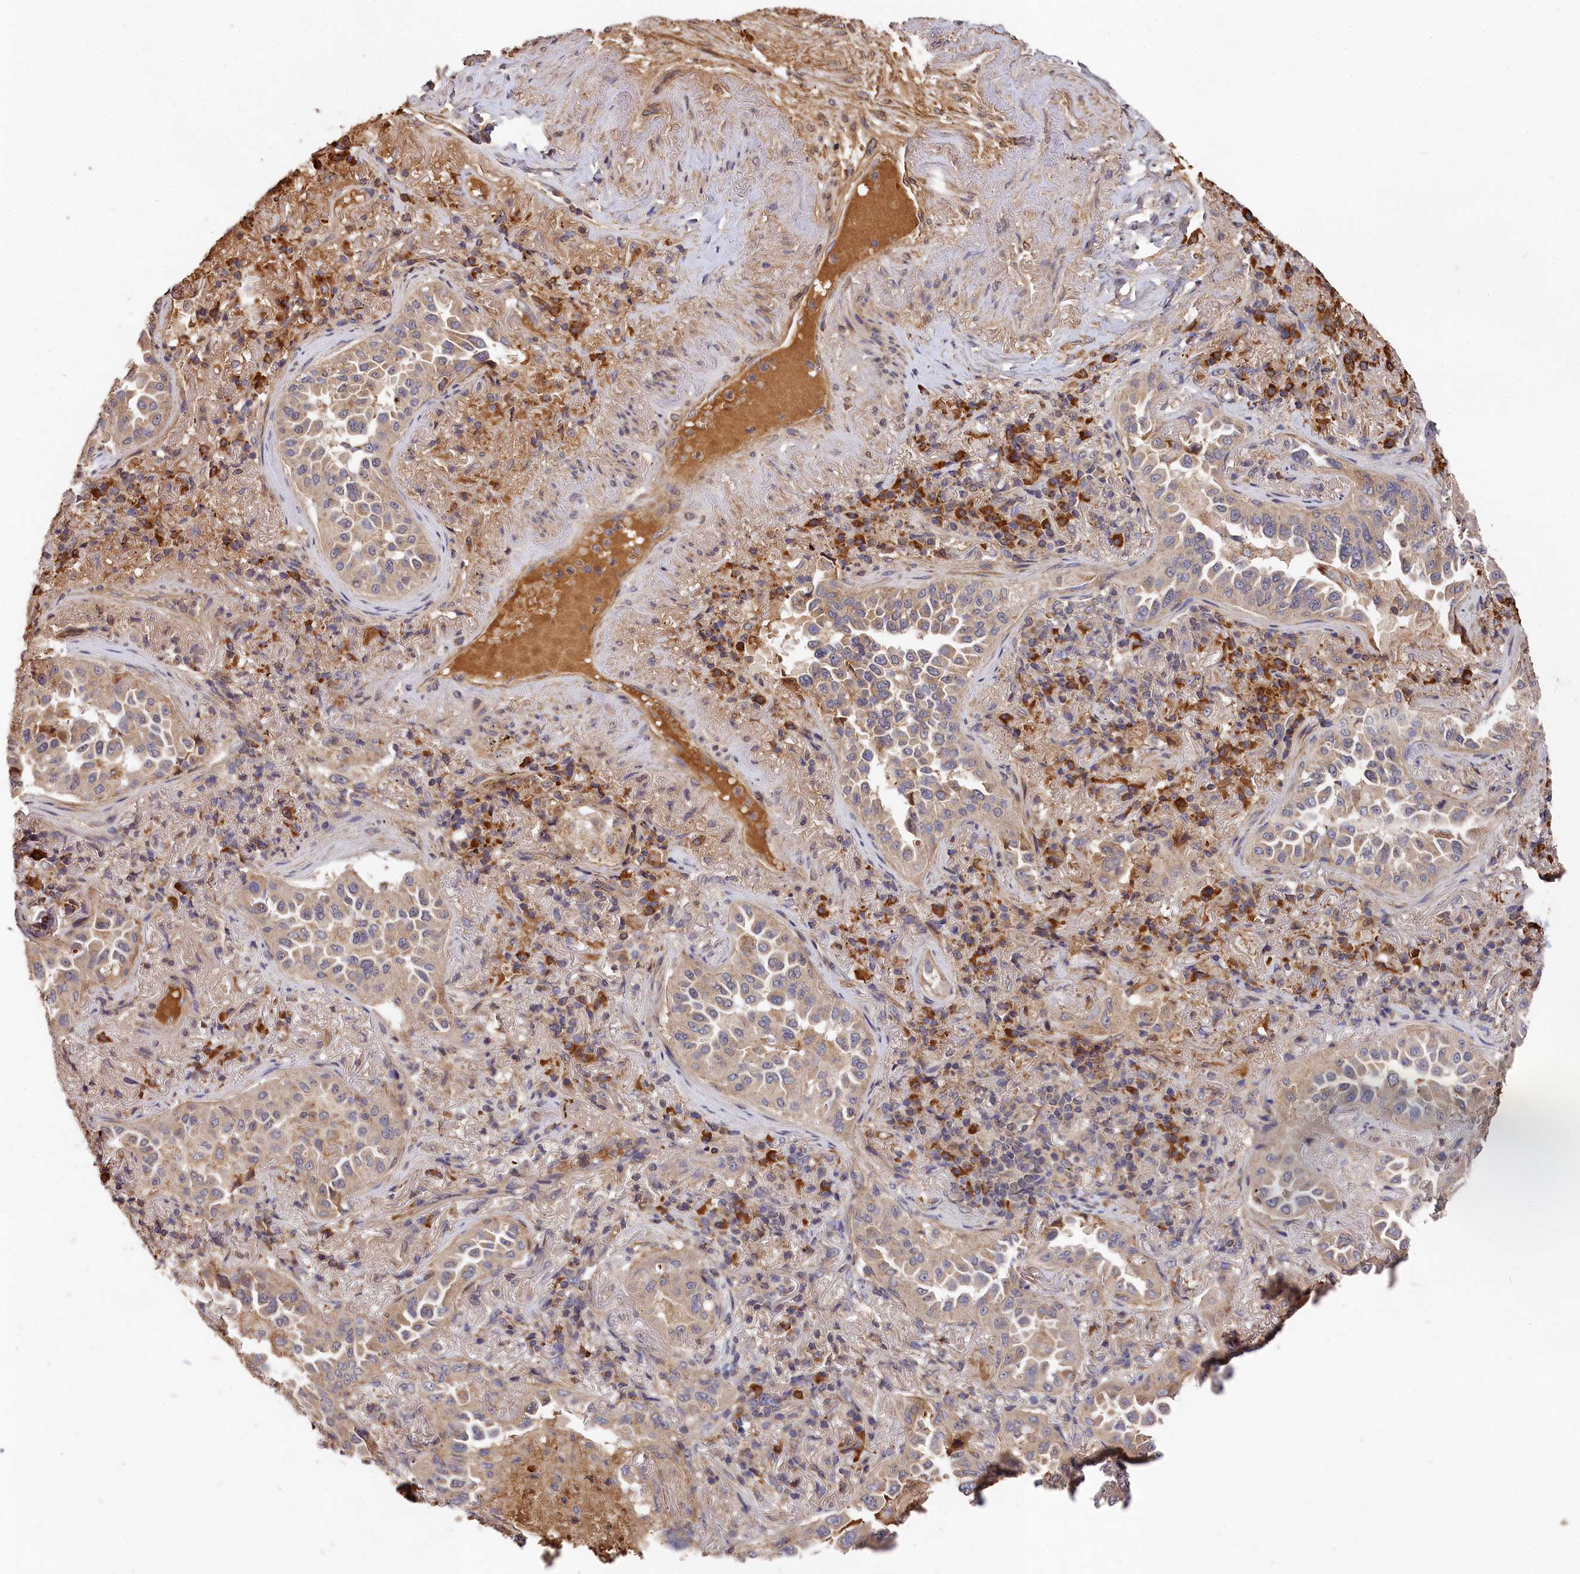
{"staining": {"intensity": "weak", "quantity": "<25%", "location": "cytoplasmic/membranous"}, "tissue": "lung cancer", "cell_type": "Tumor cells", "image_type": "cancer", "snomed": [{"axis": "morphology", "description": "Adenocarcinoma, NOS"}, {"axis": "topography", "description": "Lung"}], "caption": "Immunohistochemistry of human lung cancer (adenocarcinoma) exhibits no staining in tumor cells. Brightfield microscopy of immunohistochemistry (IHC) stained with DAB (brown) and hematoxylin (blue), captured at high magnification.", "gene": "DHRS11", "patient": {"sex": "female", "age": 69}}